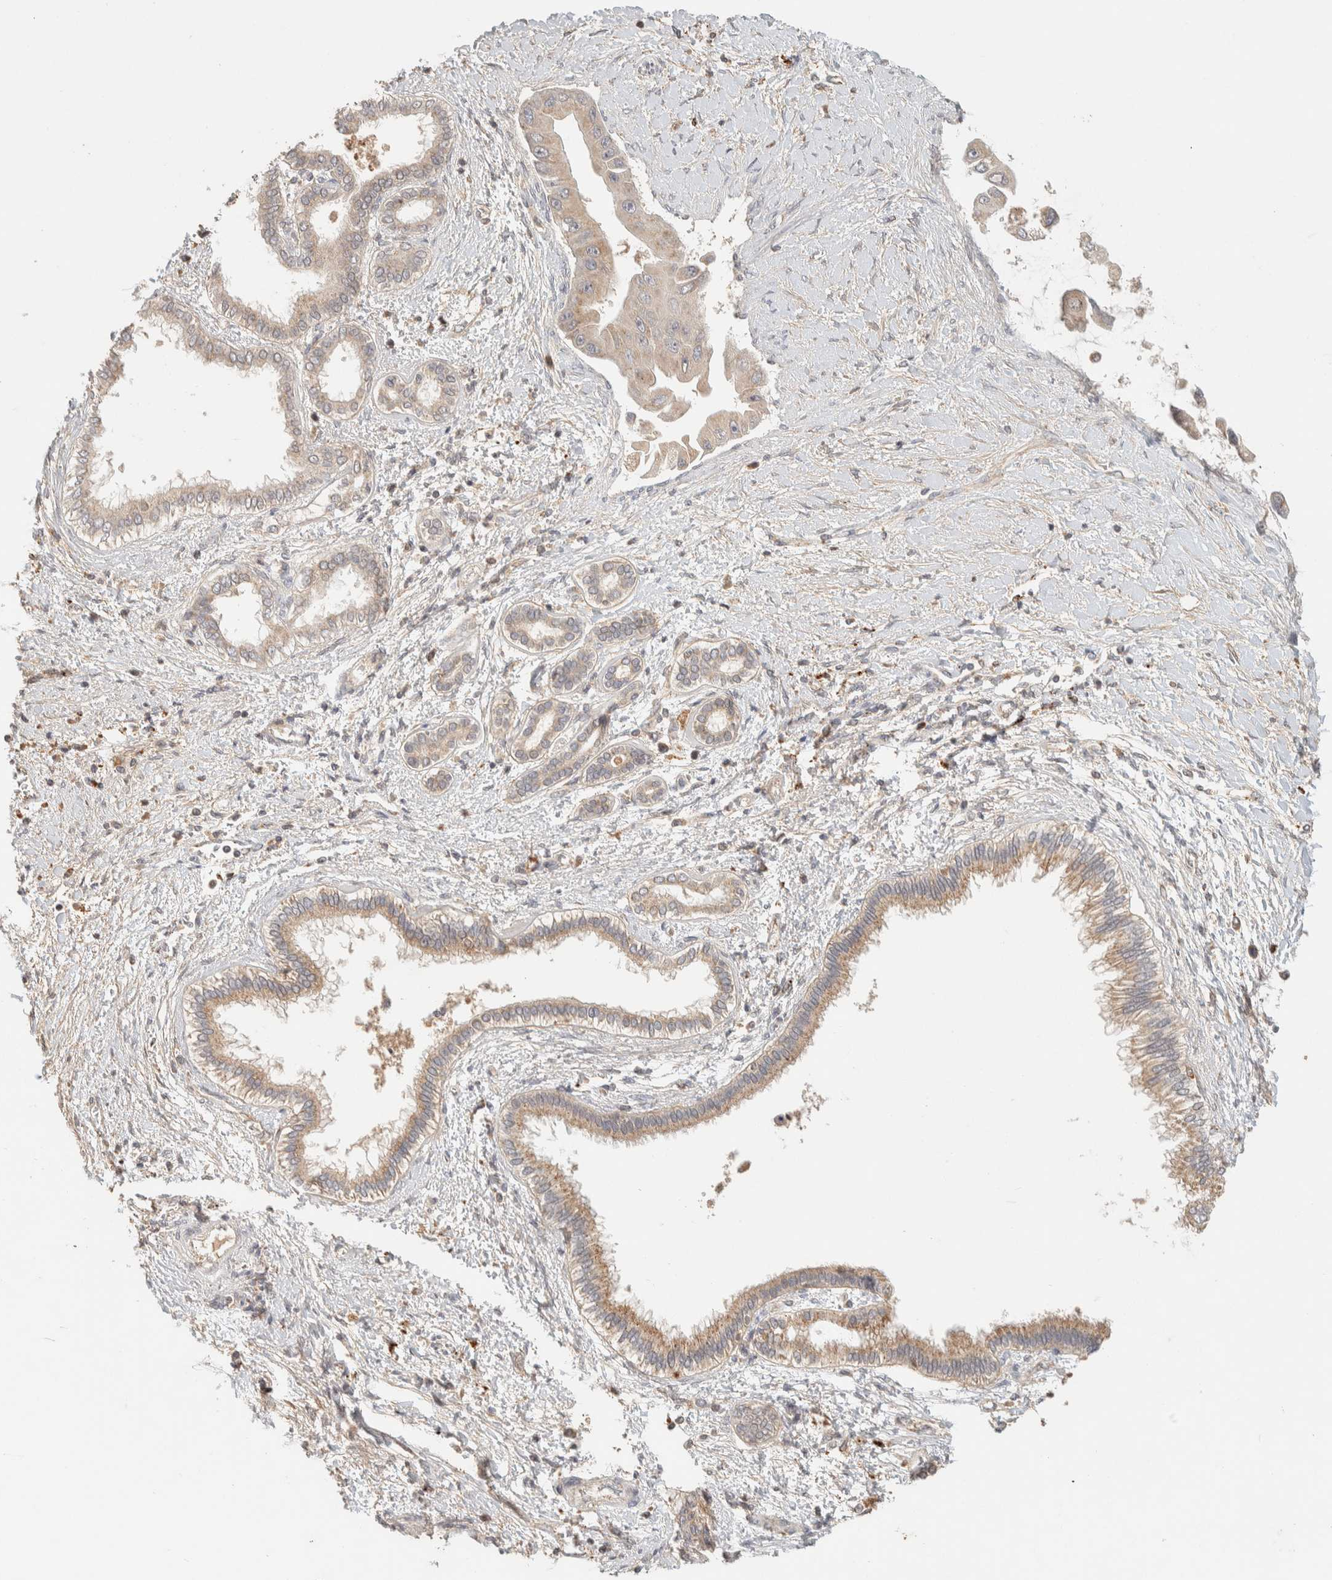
{"staining": {"intensity": "moderate", "quantity": ">75%", "location": "cytoplasmic/membranous"}, "tissue": "liver cancer", "cell_type": "Tumor cells", "image_type": "cancer", "snomed": [{"axis": "morphology", "description": "Cholangiocarcinoma"}, {"axis": "topography", "description": "Liver"}], "caption": "Immunohistochemistry (IHC) of liver cancer (cholangiocarcinoma) displays medium levels of moderate cytoplasmic/membranous staining in approximately >75% of tumor cells.", "gene": "ITPA", "patient": {"sex": "male", "age": 50}}